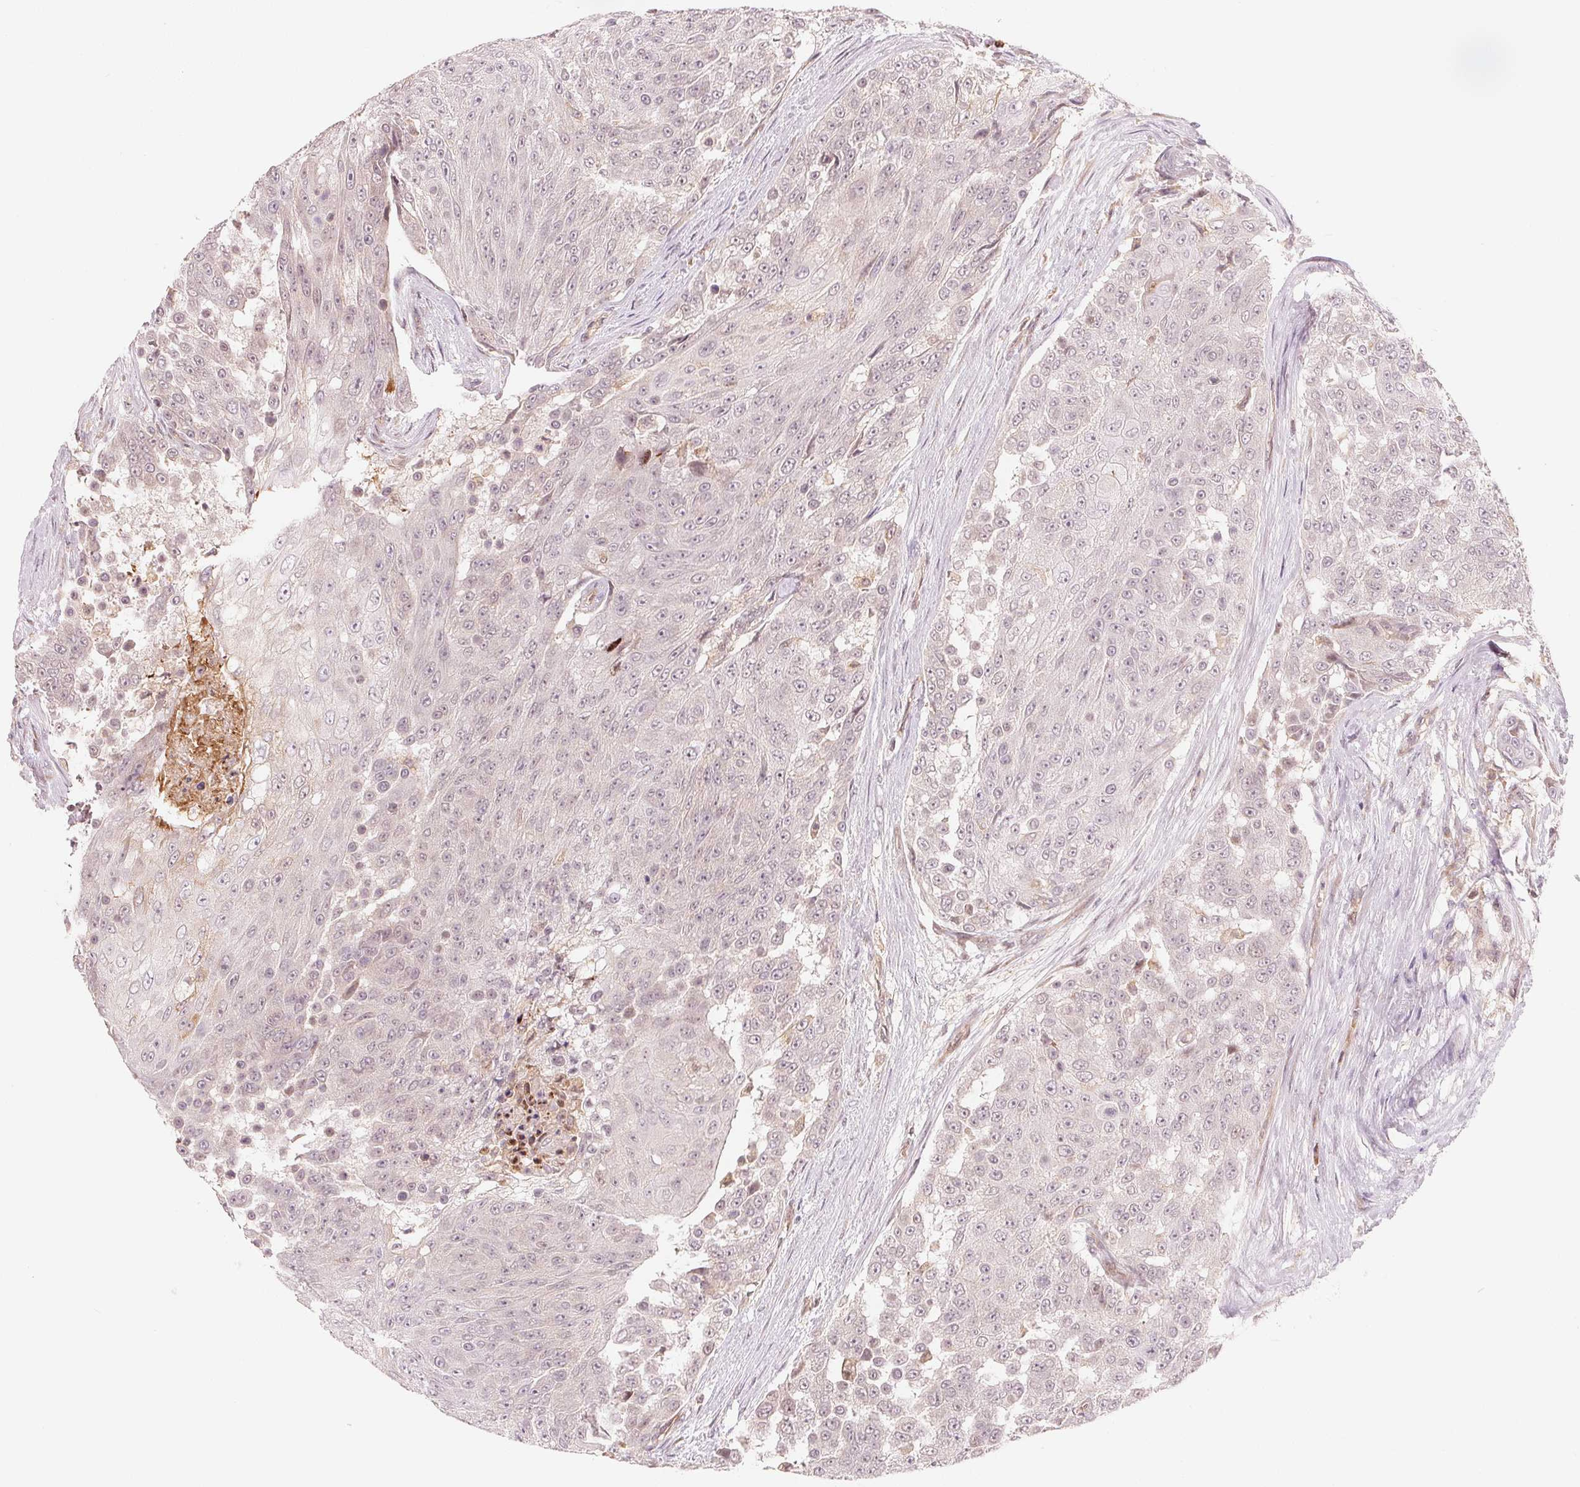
{"staining": {"intensity": "negative", "quantity": "none", "location": "none"}, "tissue": "urothelial cancer", "cell_type": "Tumor cells", "image_type": "cancer", "snomed": [{"axis": "morphology", "description": "Urothelial carcinoma, High grade"}, {"axis": "topography", "description": "Urinary bladder"}], "caption": "An image of human urothelial cancer is negative for staining in tumor cells.", "gene": "PRKN", "patient": {"sex": "female", "age": 63}}